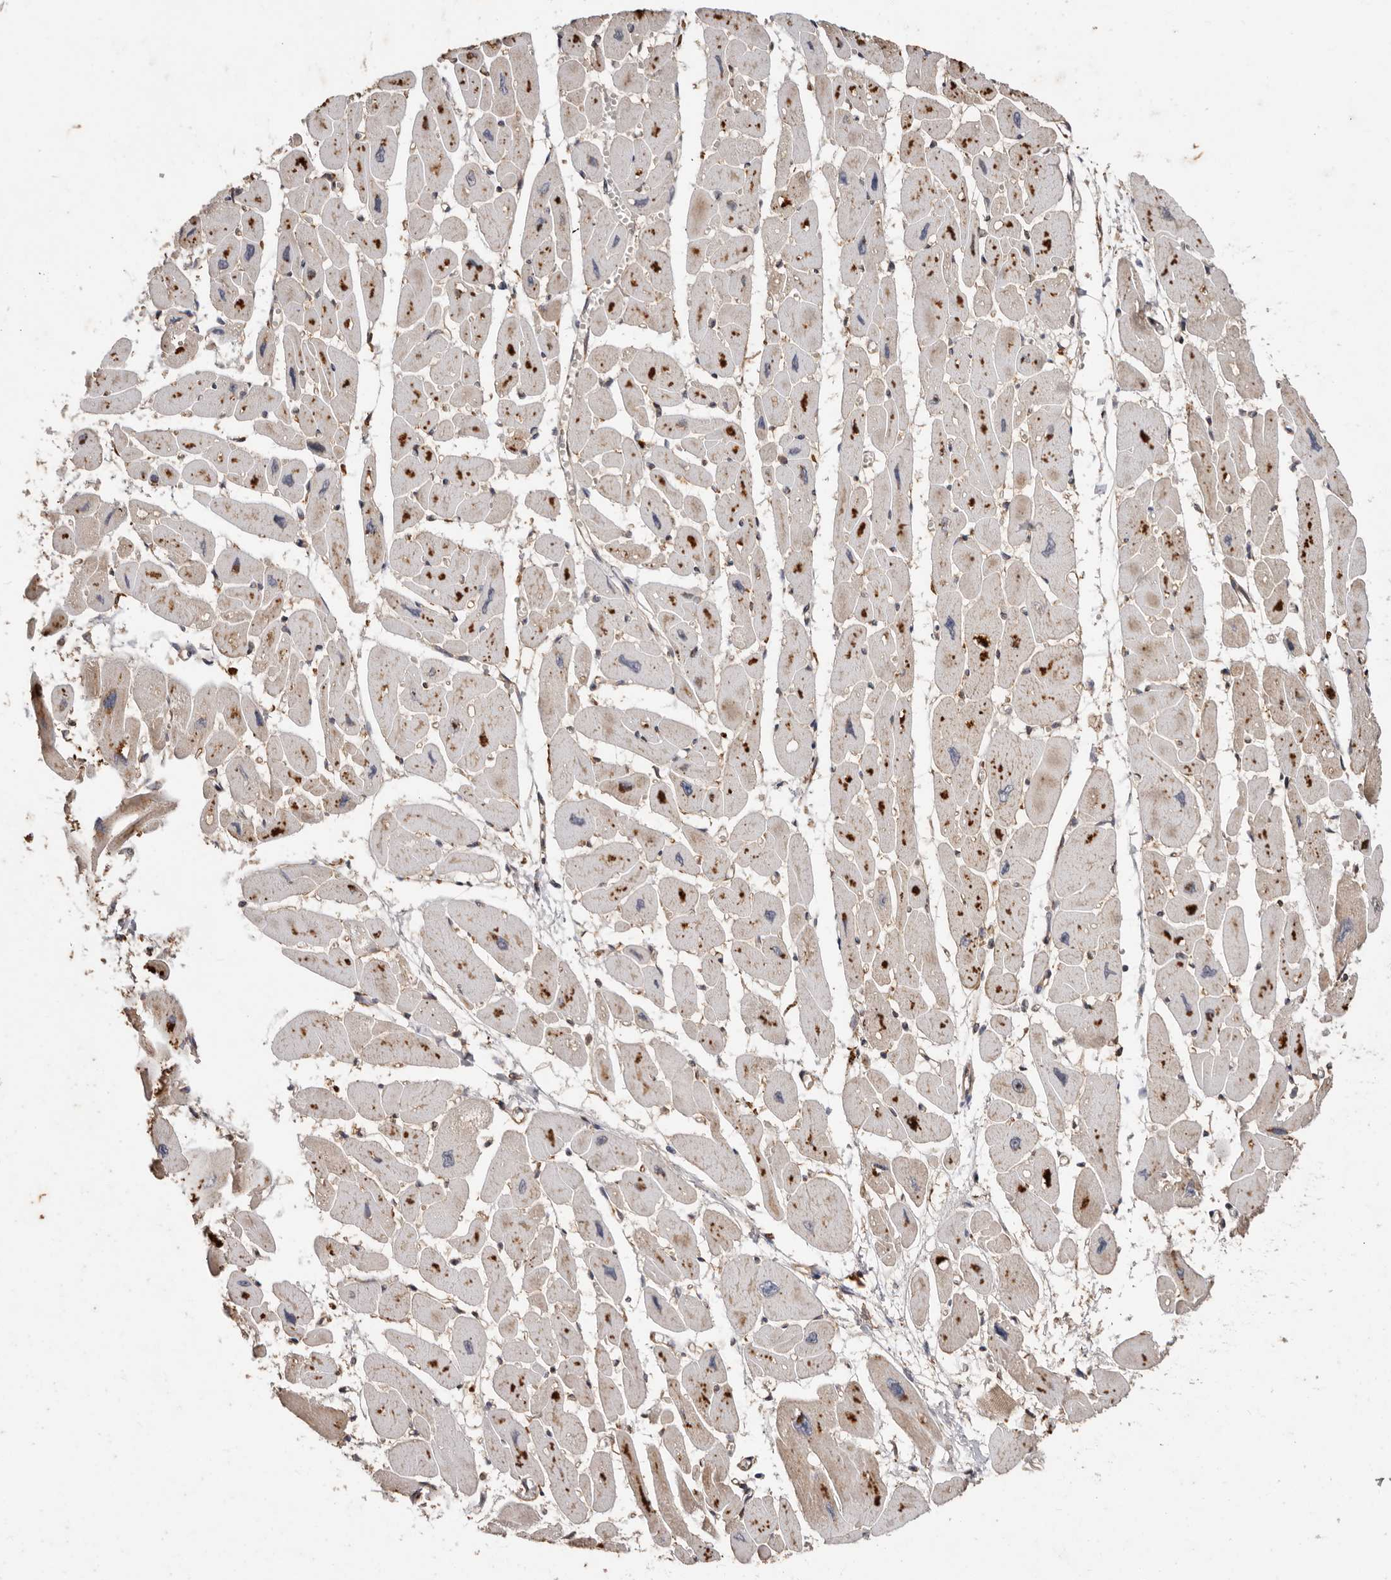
{"staining": {"intensity": "moderate", "quantity": ">75%", "location": "cytoplasmic/membranous"}, "tissue": "heart muscle", "cell_type": "Cardiomyocytes", "image_type": "normal", "snomed": [{"axis": "morphology", "description": "Normal tissue, NOS"}, {"axis": "topography", "description": "Heart"}], "caption": "Immunohistochemical staining of unremarkable human heart muscle demonstrates >75% levels of moderate cytoplasmic/membranous protein staining in approximately >75% of cardiomyocytes. Using DAB (brown) and hematoxylin (blue) stains, captured at high magnification using brightfield microscopy.", "gene": "RSPO2", "patient": {"sex": "female", "age": 54}}